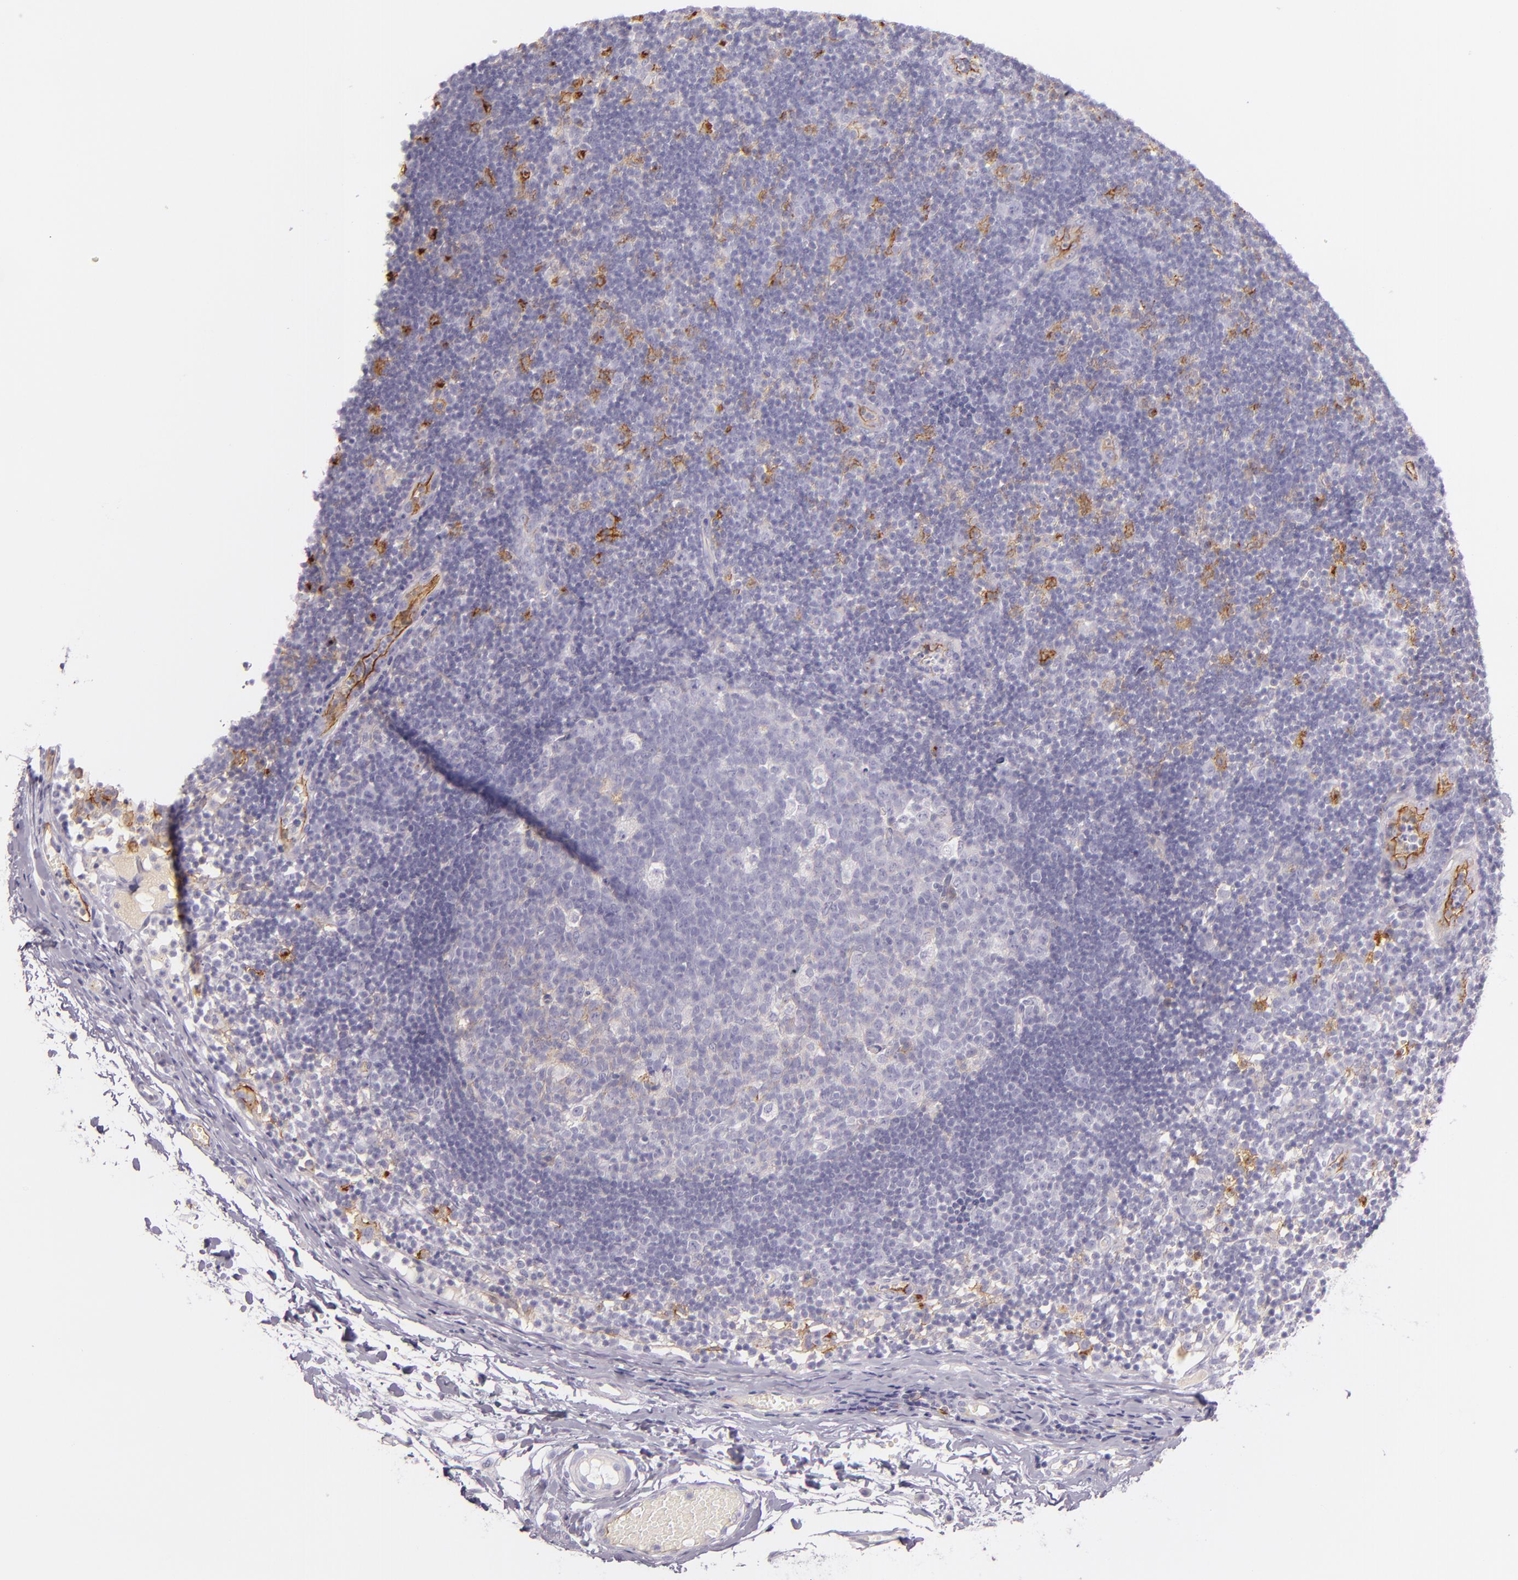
{"staining": {"intensity": "weak", "quantity": "<25%", "location": "cytoplasmic/membranous"}, "tissue": "lymph node", "cell_type": "Germinal center cells", "image_type": "normal", "snomed": [{"axis": "morphology", "description": "Normal tissue, NOS"}, {"axis": "morphology", "description": "Inflammation, NOS"}, {"axis": "topography", "description": "Lymph node"}, {"axis": "topography", "description": "Salivary gland"}], "caption": "This is a micrograph of immunohistochemistry staining of benign lymph node, which shows no staining in germinal center cells.", "gene": "ICAM1", "patient": {"sex": "male", "age": 3}}